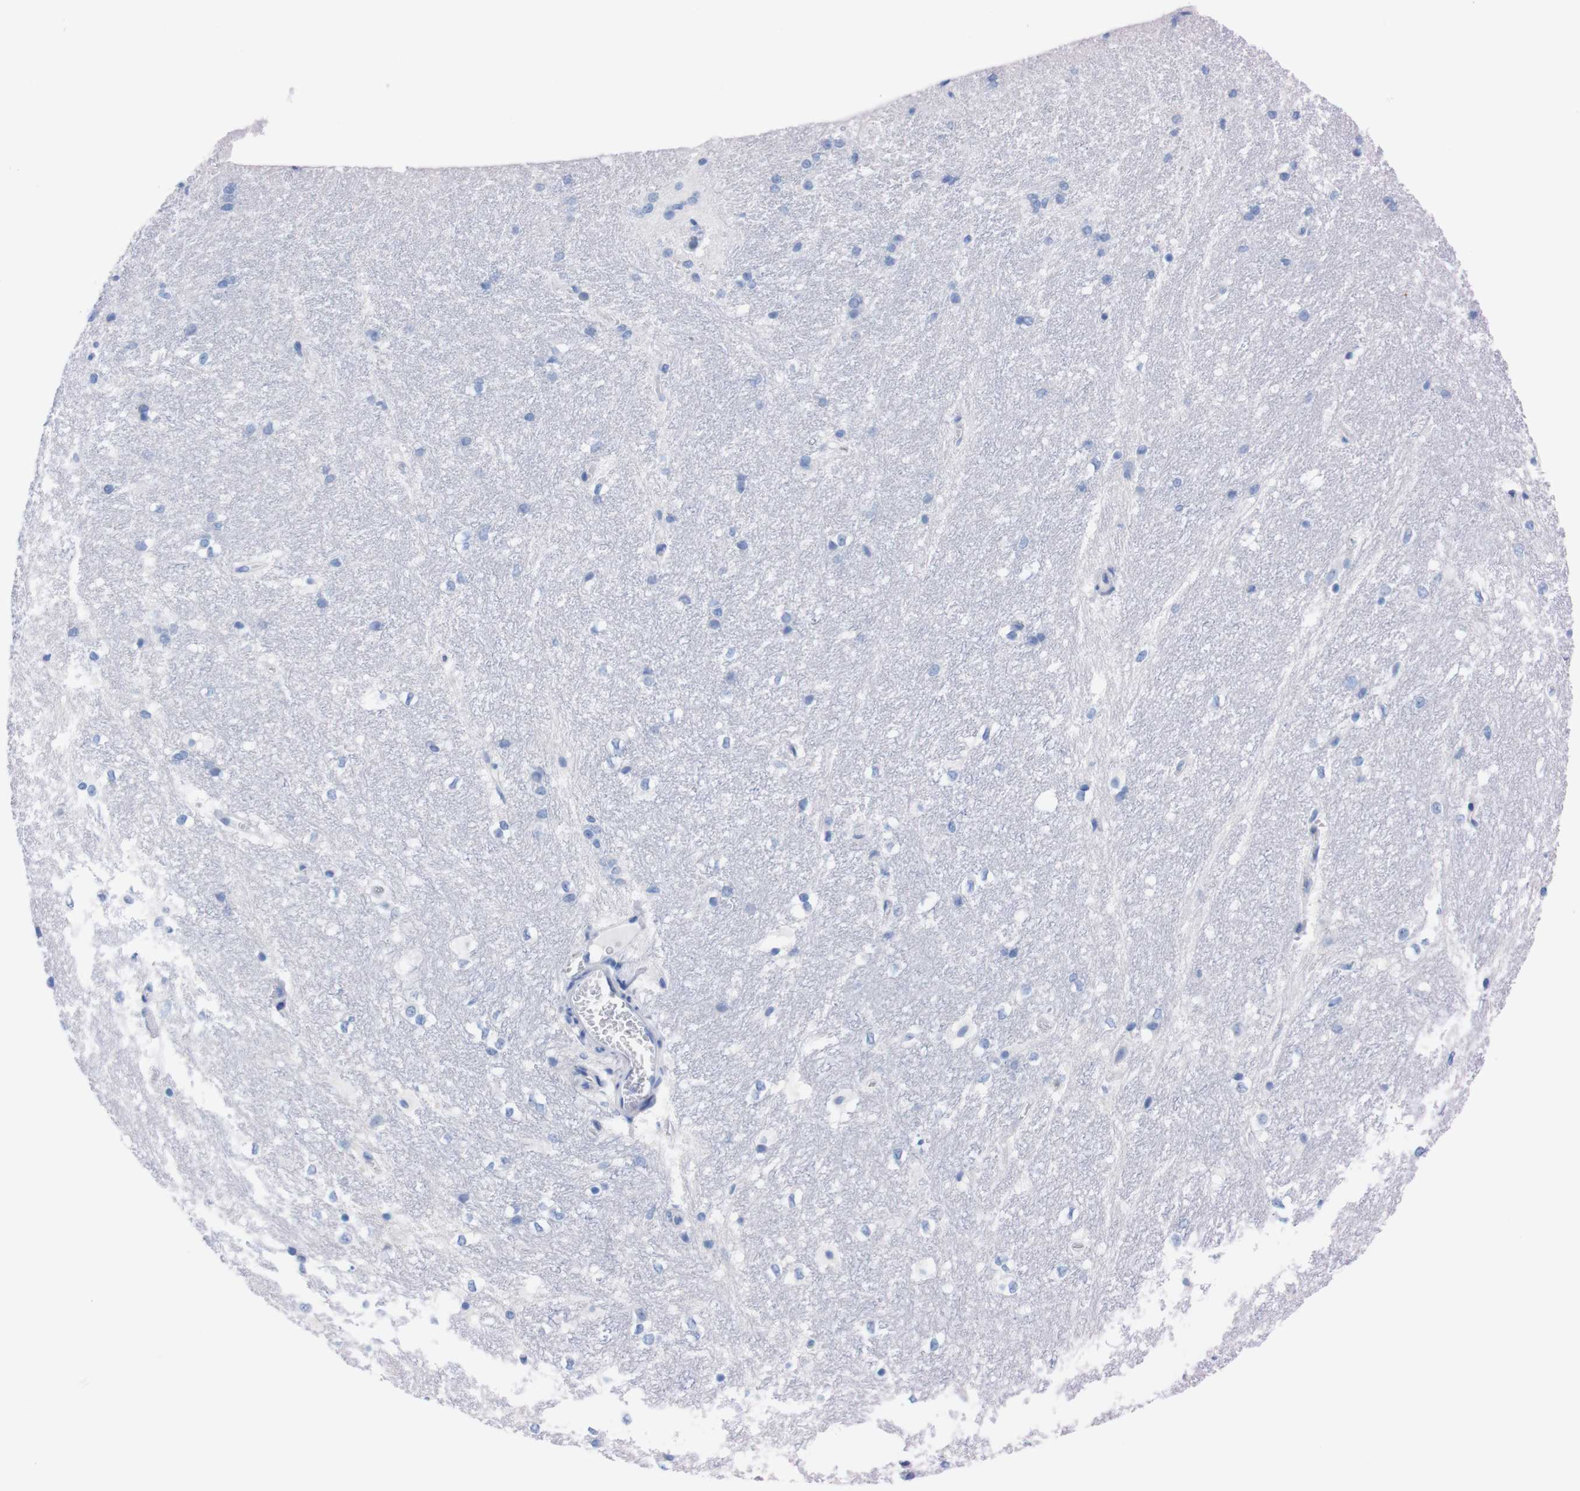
{"staining": {"intensity": "negative", "quantity": "none", "location": "none"}, "tissue": "hippocampus", "cell_type": "Glial cells", "image_type": "normal", "snomed": [{"axis": "morphology", "description": "Normal tissue, NOS"}, {"axis": "topography", "description": "Hippocampus"}], "caption": "Immunohistochemical staining of normal human hippocampus displays no significant expression in glial cells. Nuclei are stained in blue.", "gene": "TMEM243", "patient": {"sex": "female", "age": 19}}